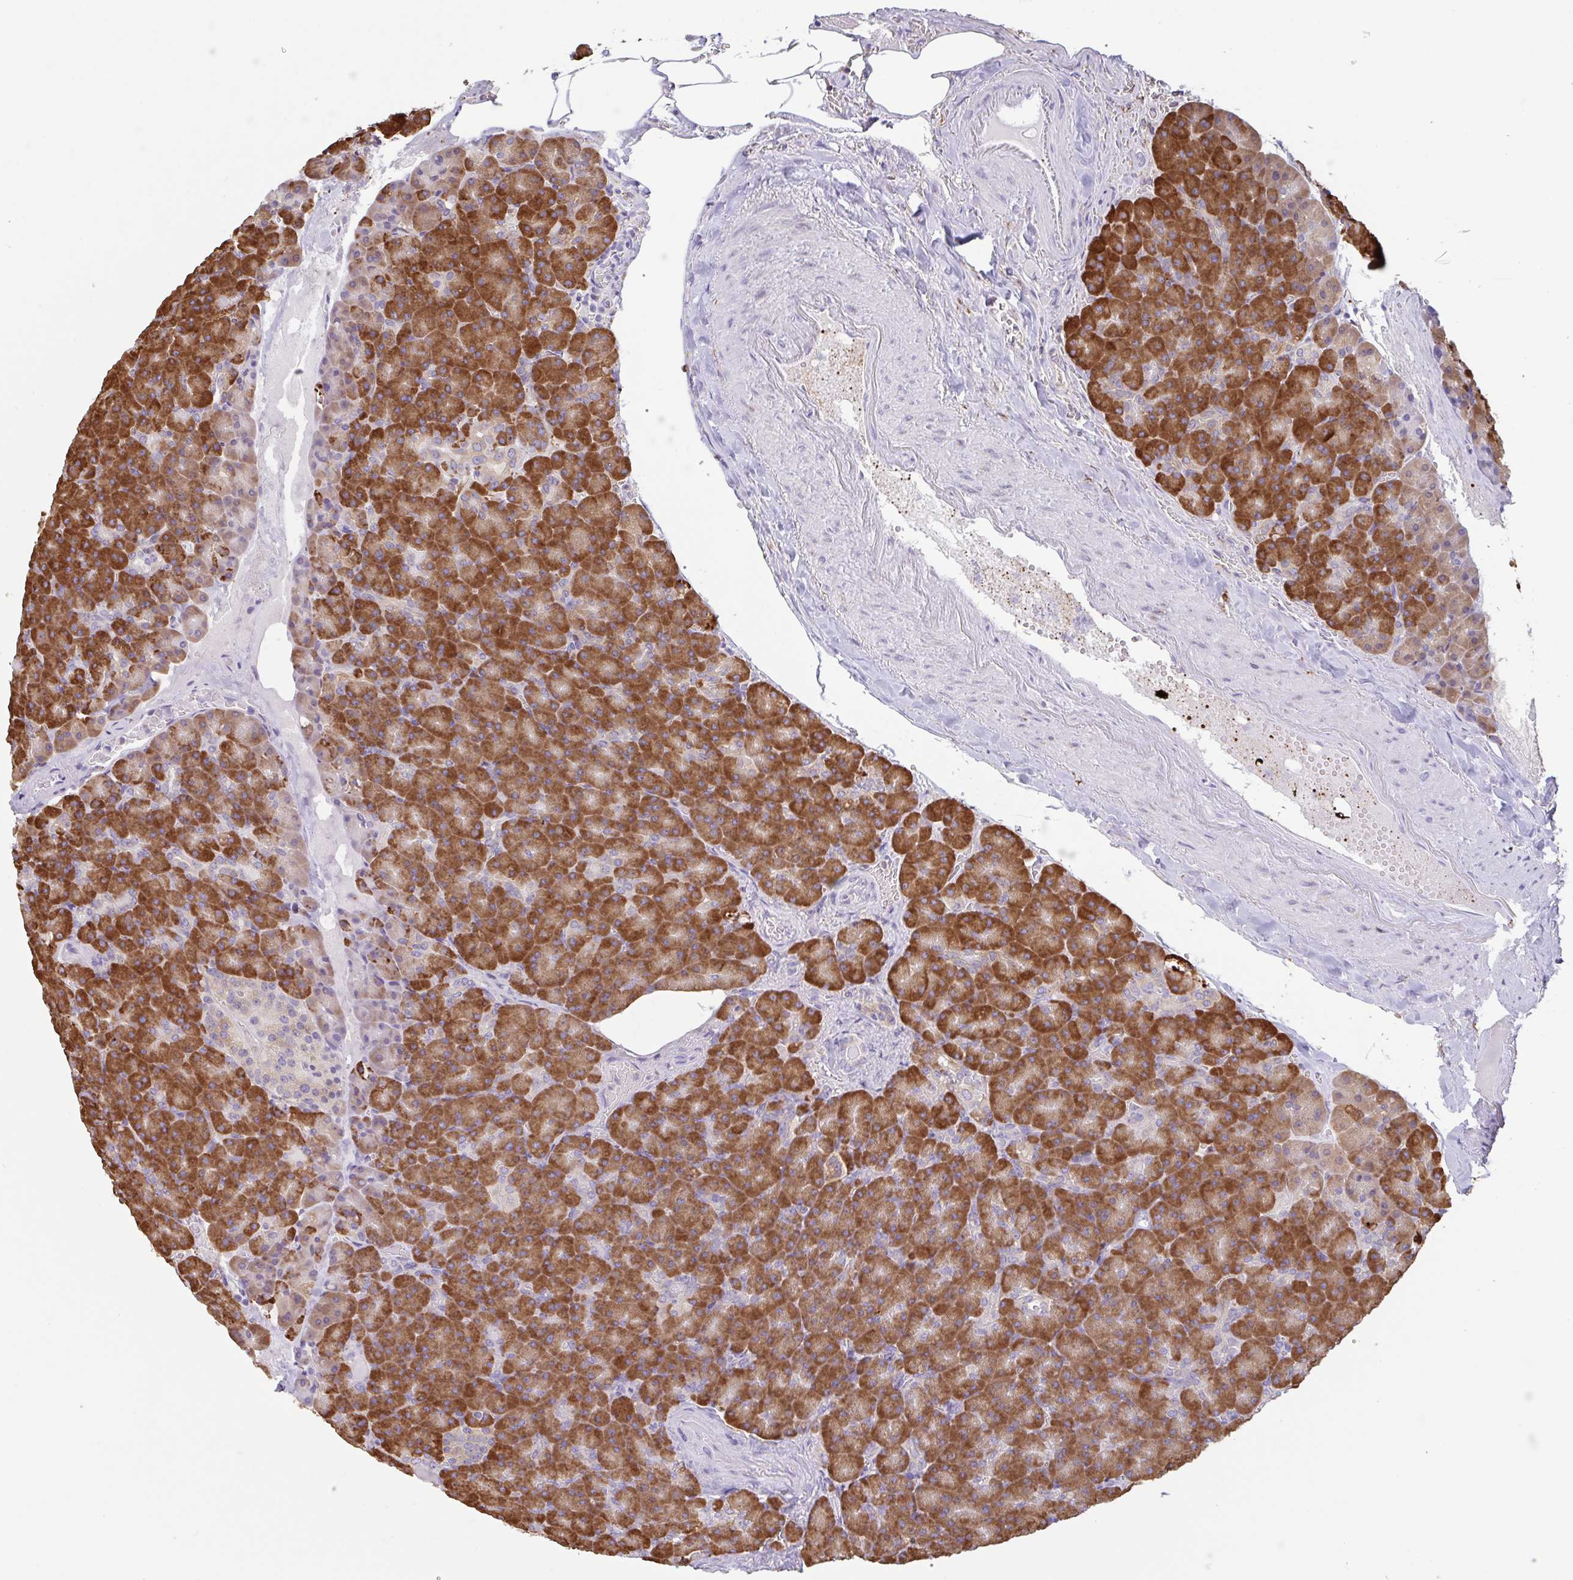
{"staining": {"intensity": "strong", "quantity": ">75%", "location": "cytoplasmic/membranous"}, "tissue": "pancreas", "cell_type": "Exocrine glandular cells", "image_type": "normal", "snomed": [{"axis": "morphology", "description": "Normal tissue, NOS"}, {"axis": "topography", "description": "Pancreas"}], "caption": "A brown stain highlights strong cytoplasmic/membranous positivity of a protein in exocrine glandular cells of unremarkable pancreas.", "gene": "DOK4", "patient": {"sex": "female", "age": 74}}